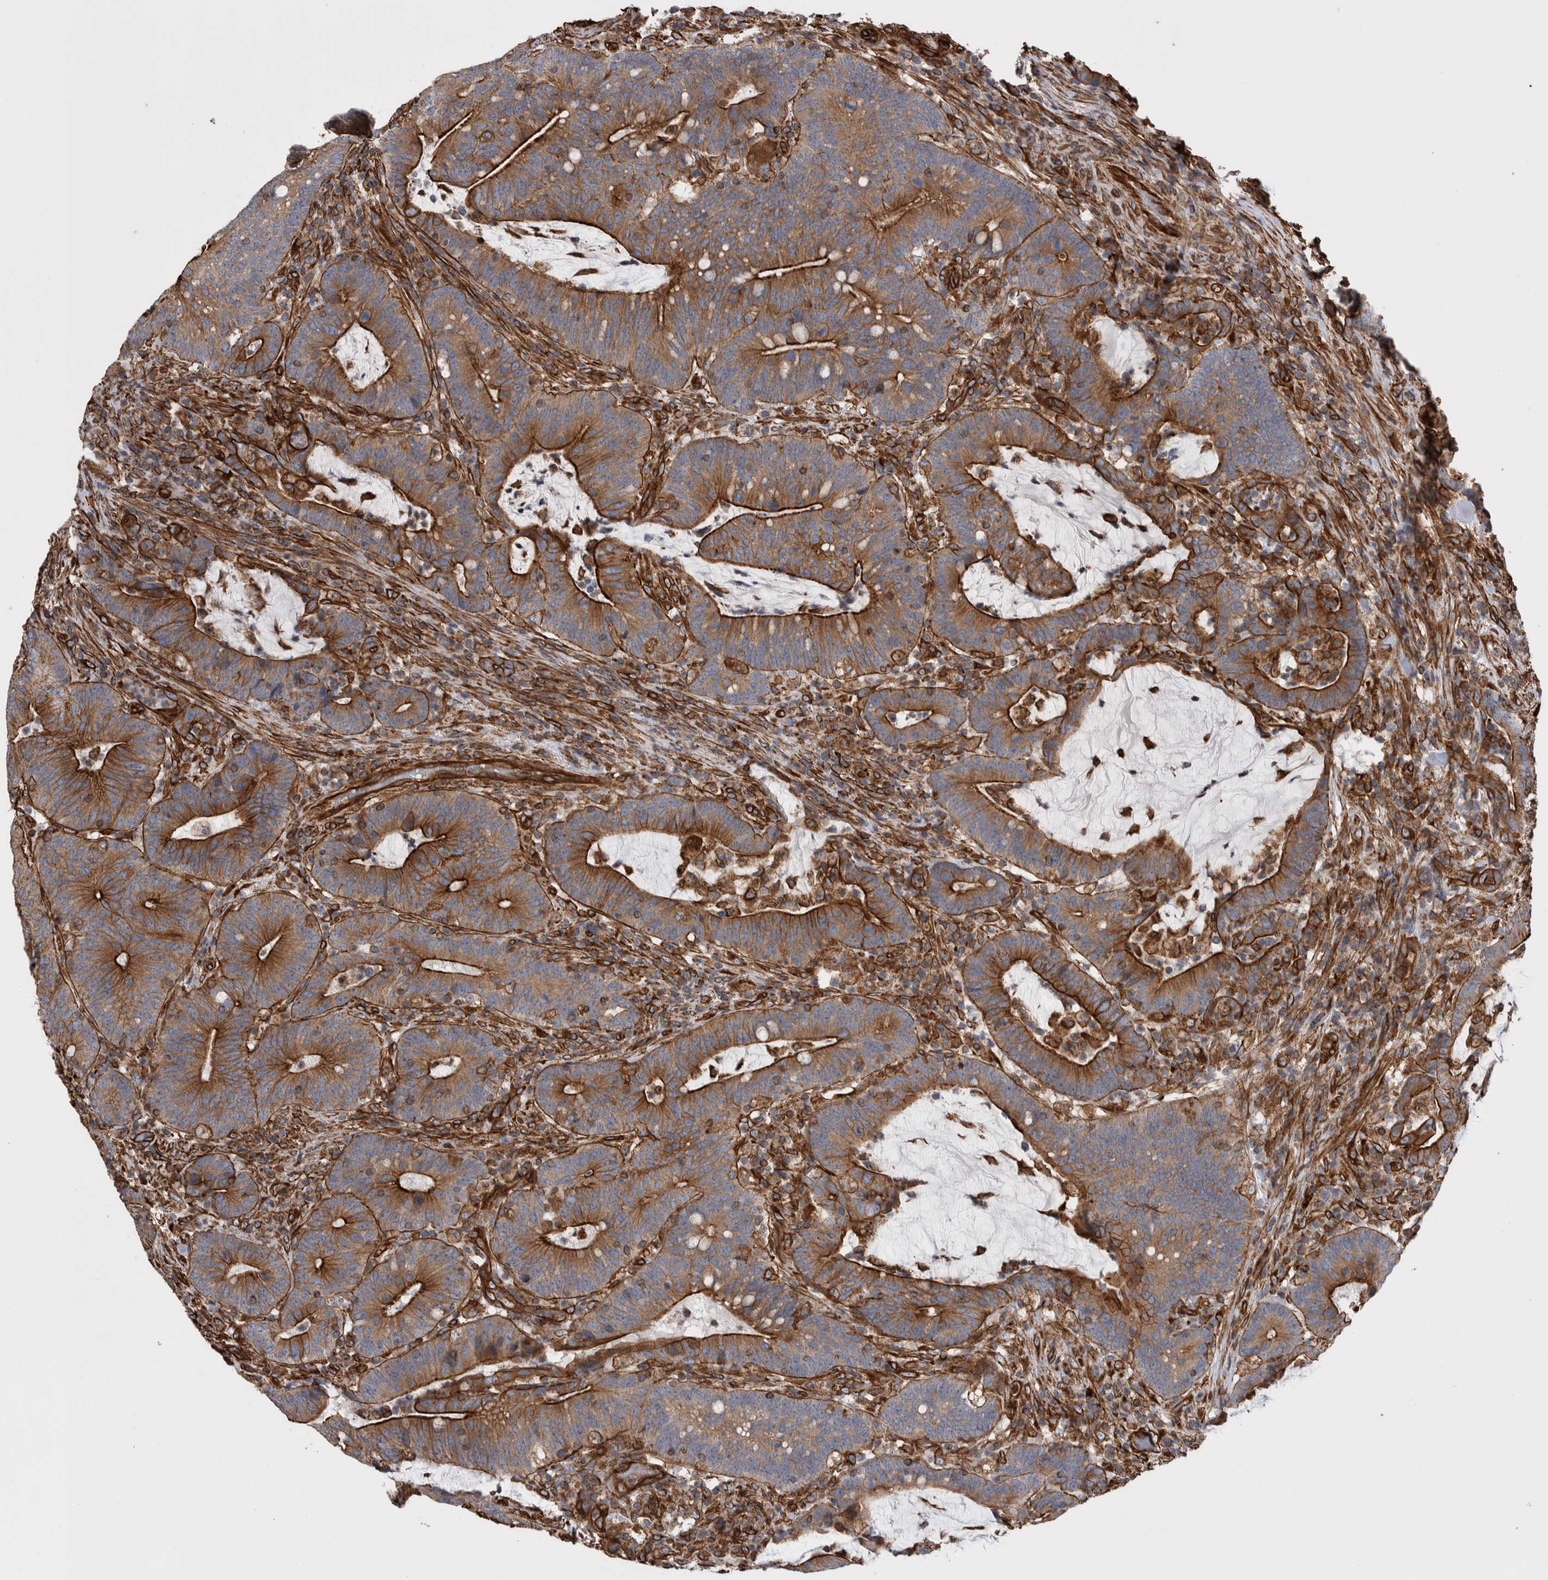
{"staining": {"intensity": "strong", "quantity": ">75%", "location": "cytoplasmic/membranous"}, "tissue": "colorectal cancer", "cell_type": "Tumor cells", "image_type": "cancer", "snomed": [{"axis": "morphology", "description": "Adenocarcinoma, NOS"}, {"axis": "topography", "description": "Colon"}], "caption": "Protein staining reveals strong cytoplasmic/membranous staining in about >75% of tumor cells in adenocarcinoma (colorectal).", "gene": "KIF12", "patient": {"sex": "female", "age": 66}}